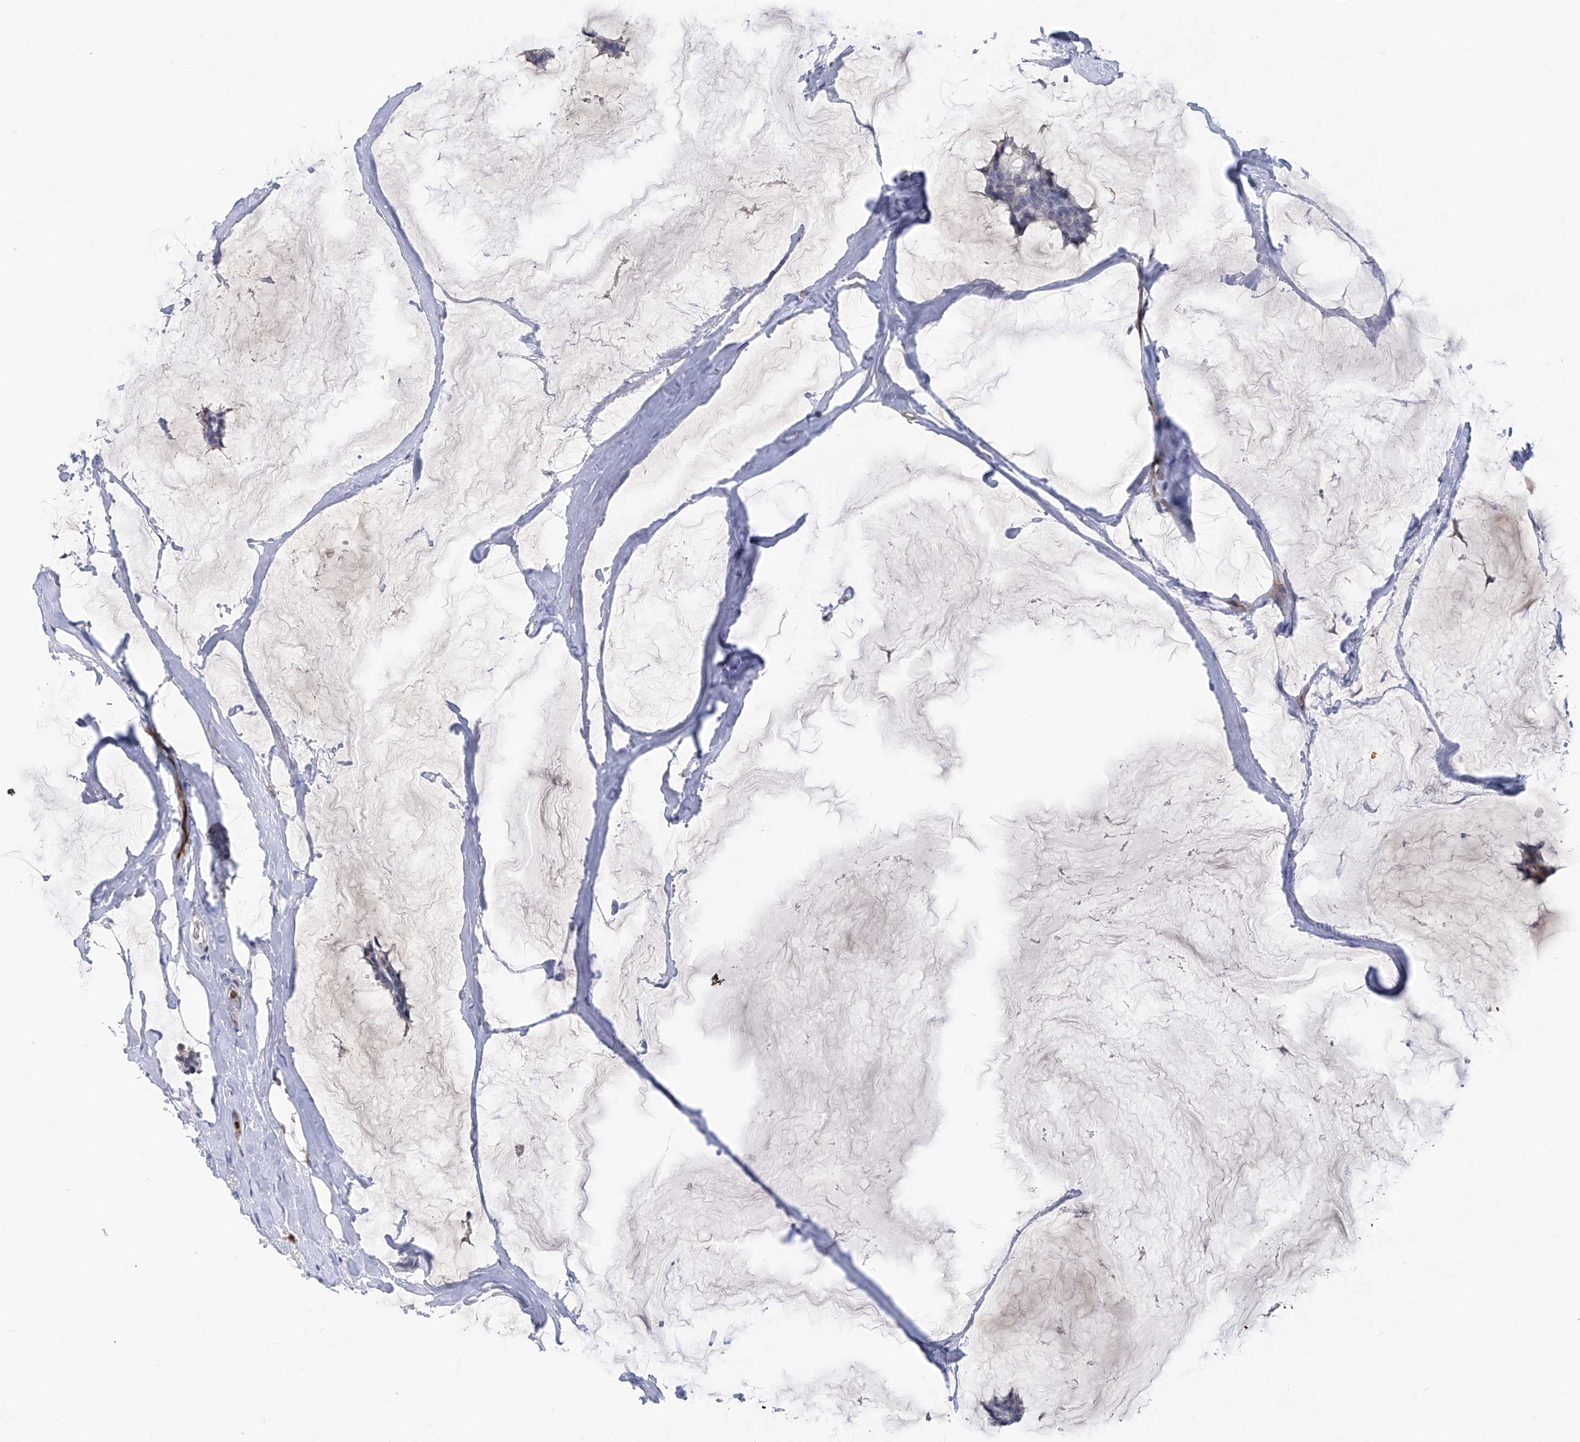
{"staining": {"intensity": "negative", "quantity": "none", "location": "none"}, "tissue": "breast cancer", "cell_type": "Tumor cells", "image_type": "cancer", "snomed": [{"axis": "morphology", "description": "Duct carcinoma"}, {"axis": "topography", "description": "Breast"}], "caption": "Micrograph shows no protein positivity in tumor cells of intraductal carcinoma (breast) tissue. (DAB (3,3'-diaminobenzidine) immunohistochemistry (IHC) visualized using brightfield microscopy, high magnification).", "gene": "PHF20", "patient": {"sex": "female", "age": 93}}